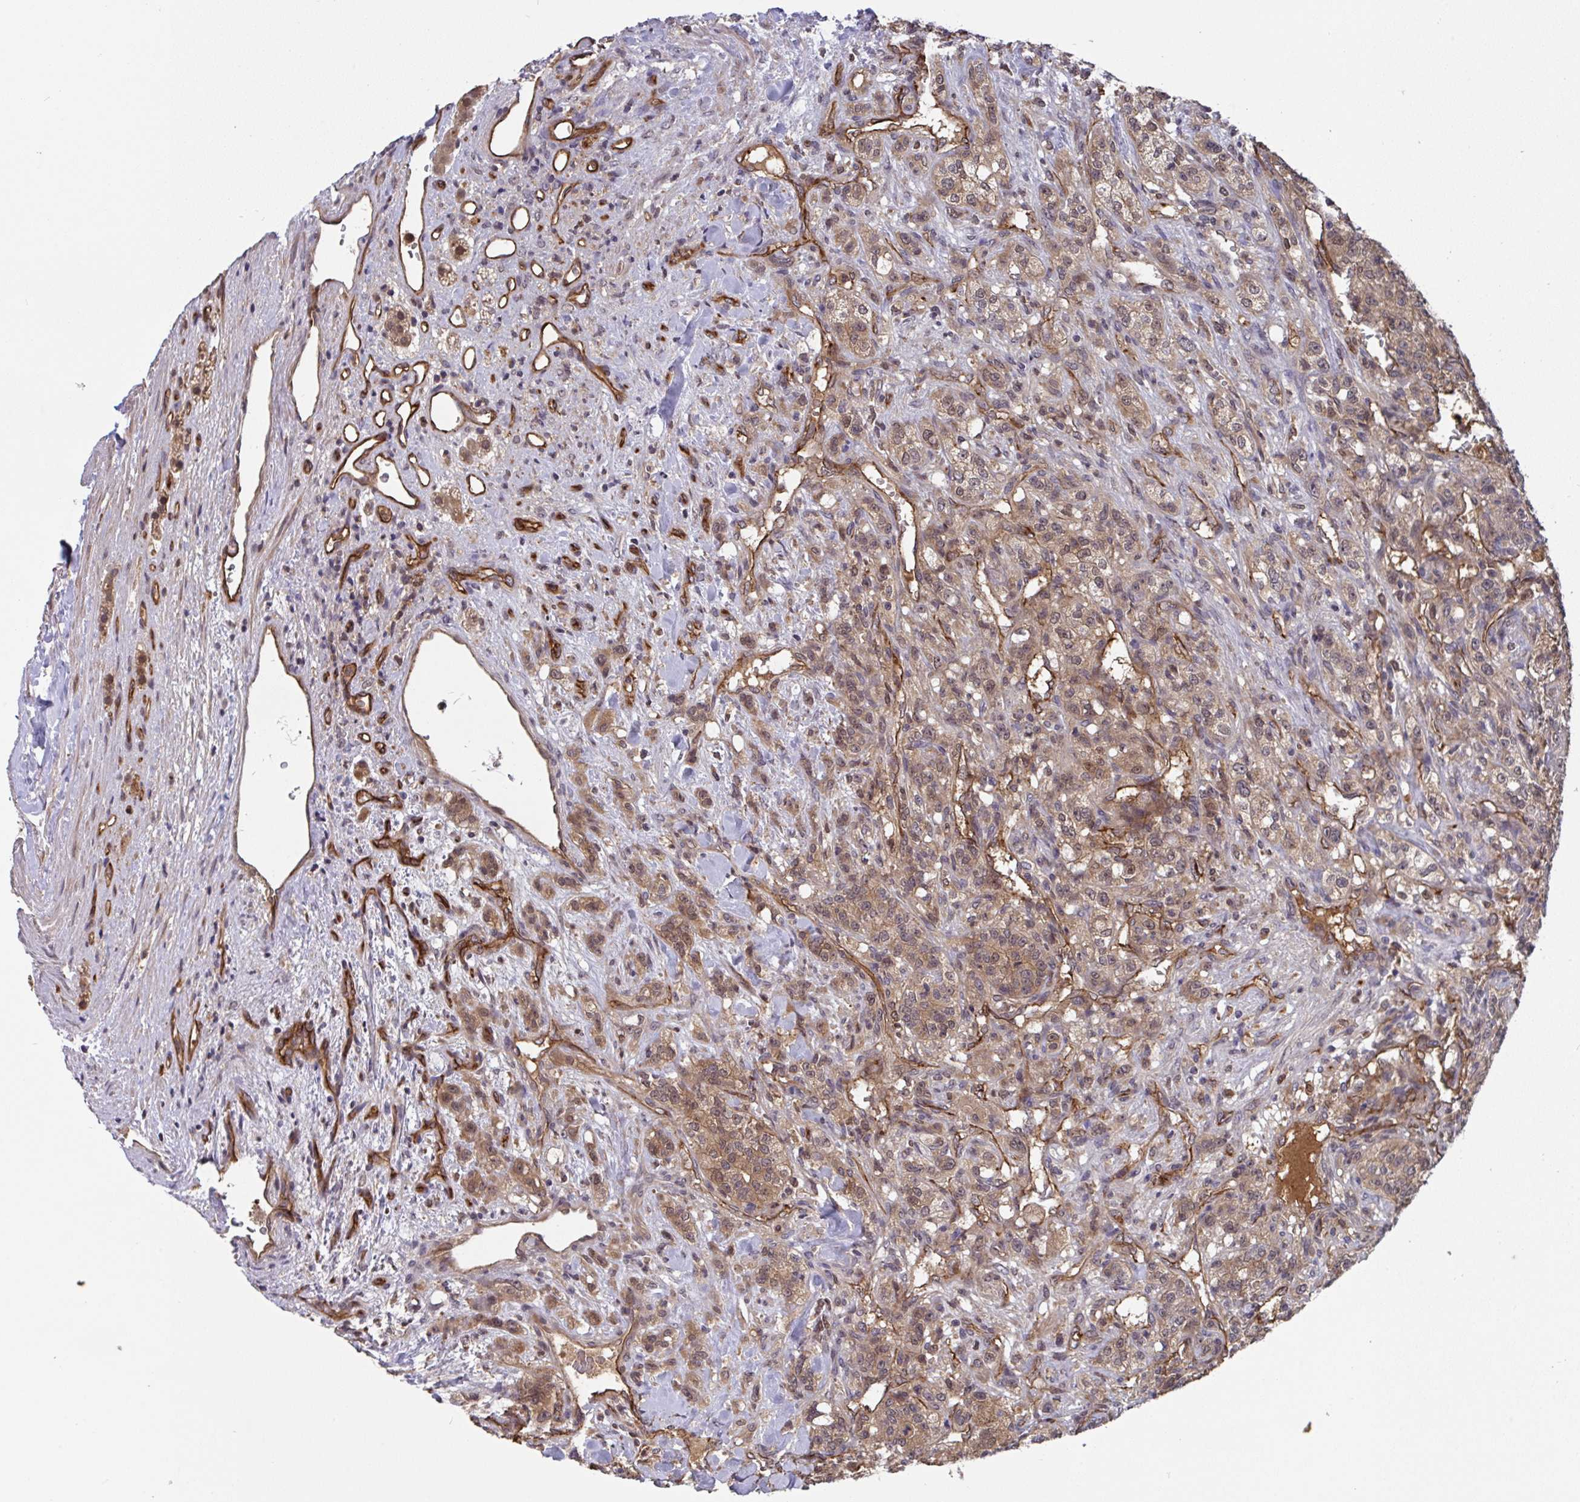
{"staining": {"intensity": "moderate", "quantity": ">75%", "location": "cytoplasmic/membranous,nuclear"}, "tissue": "renal cancer", "cell_type": "Tumor cells", "image_type": "cancer", "snomed": [{"axis": "morphology", "description": "Adenocarcinoma, NOS"}, {"axis": "topography", "description": "Kidney"}], "caption": "Immunohistochemistry (IHC) of renal cancer demonstrates medium levels of moderate cytoplasmic/membranous and nuclear expression in approximately >75% of tumor cells.", "gene": "TIGAR", "patient": {"sex": "female", "age": 63}}